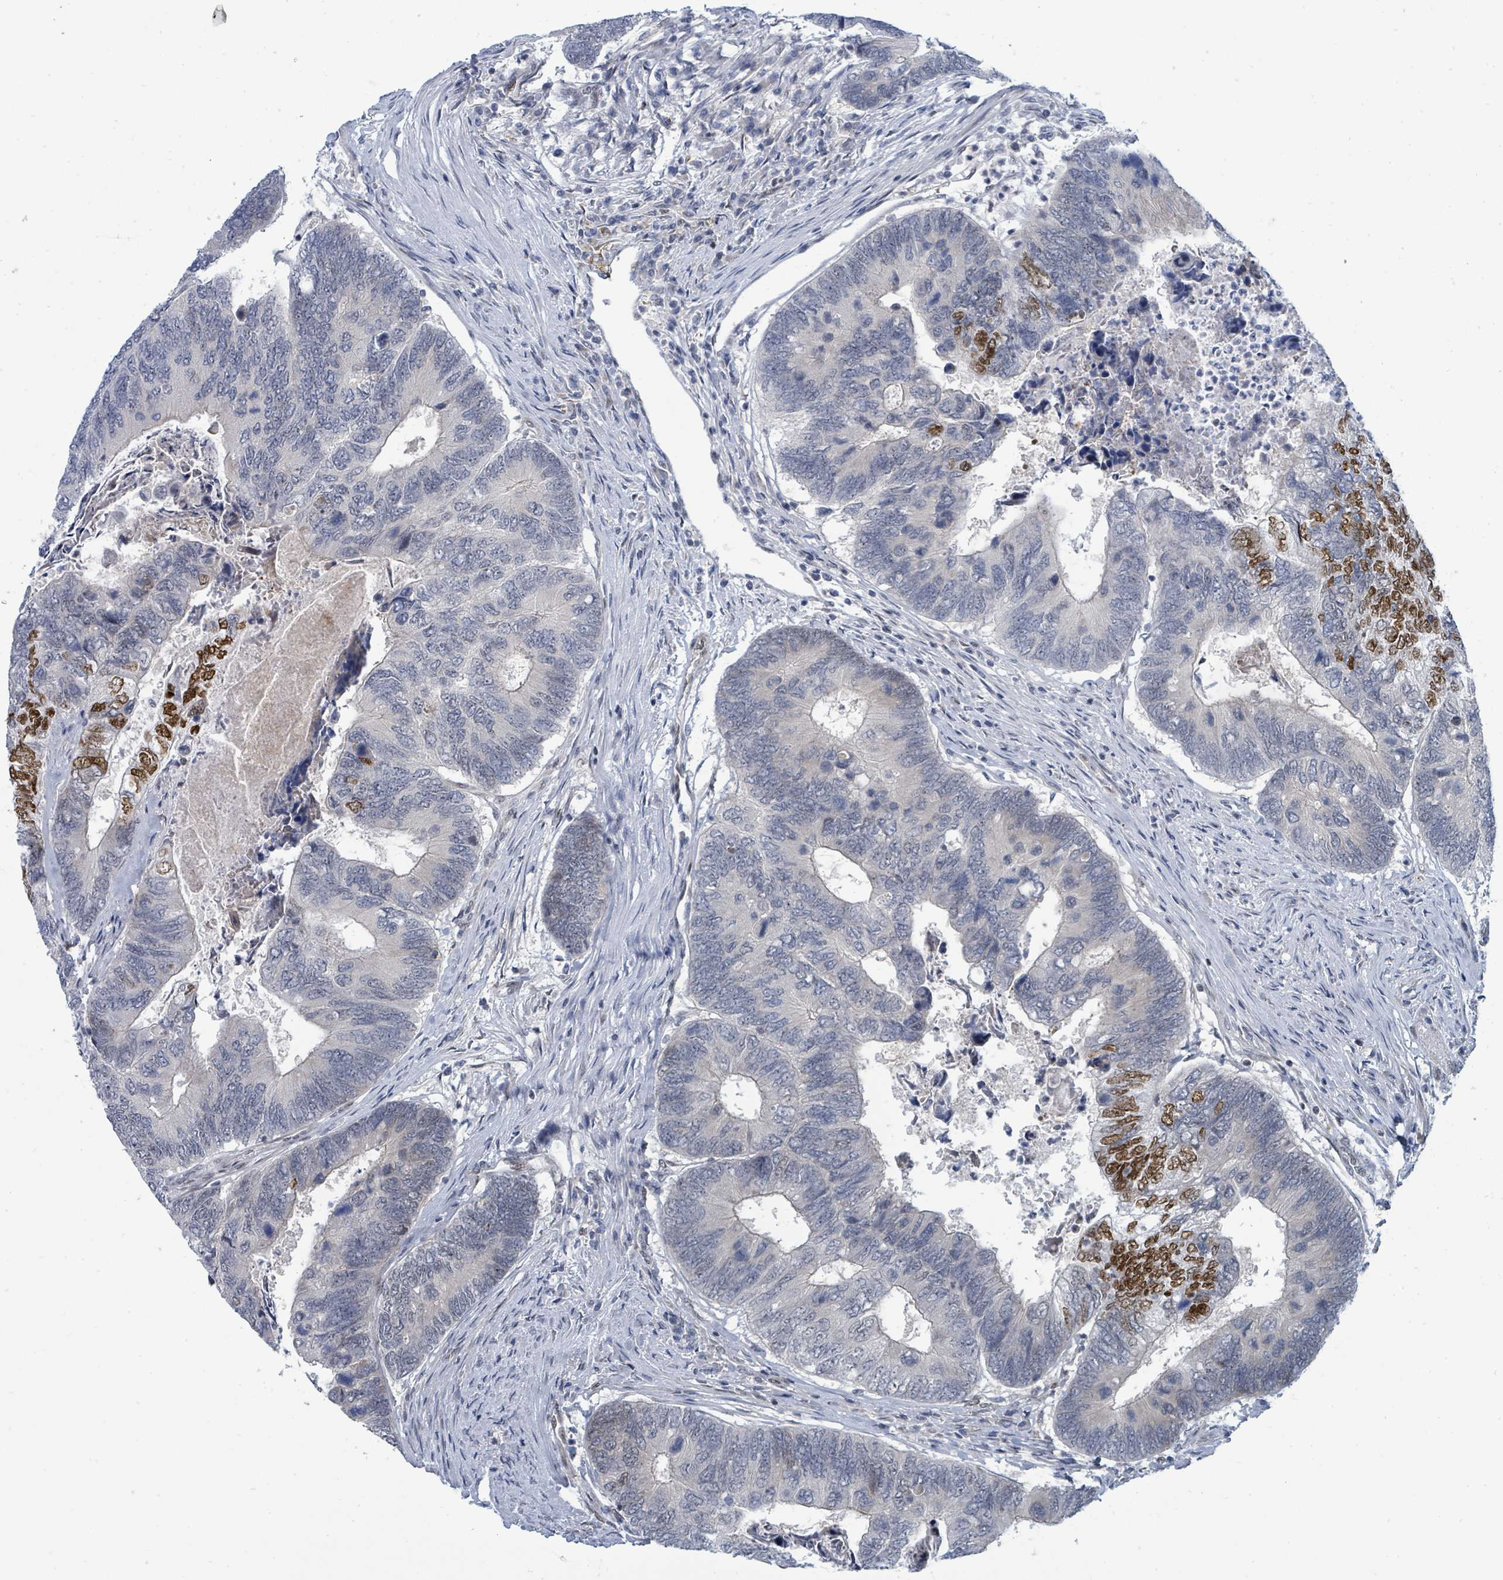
{"staining": {"intensity": "moderate", "quantity": "<25%", "location": "nuclear"}, "tissue": "colorectal cancer", "cell_type": "Tumor cells", "image_type": "cancer", "snomed": [{"axis": "morphology", "description": "Adenocarcinoma, NOS"}, {"axis": "topography", "description": "Colon"}], "caption": "Immunohistochemistry (IHC) staining of colorectal cancer (adenocarcinoma), which displays low levels of moderate nuclear positivity in about <25% of tumor cells indicating moderate nuclear protein positivity. The staining was performed using DAB (3,3'-diaminobenzidine) (brown) for protein detection and nuclei were counterstained in hematoxylin (blue).", "gene": "SUMO4", "patient": {"sex": "female", "age": 67}}